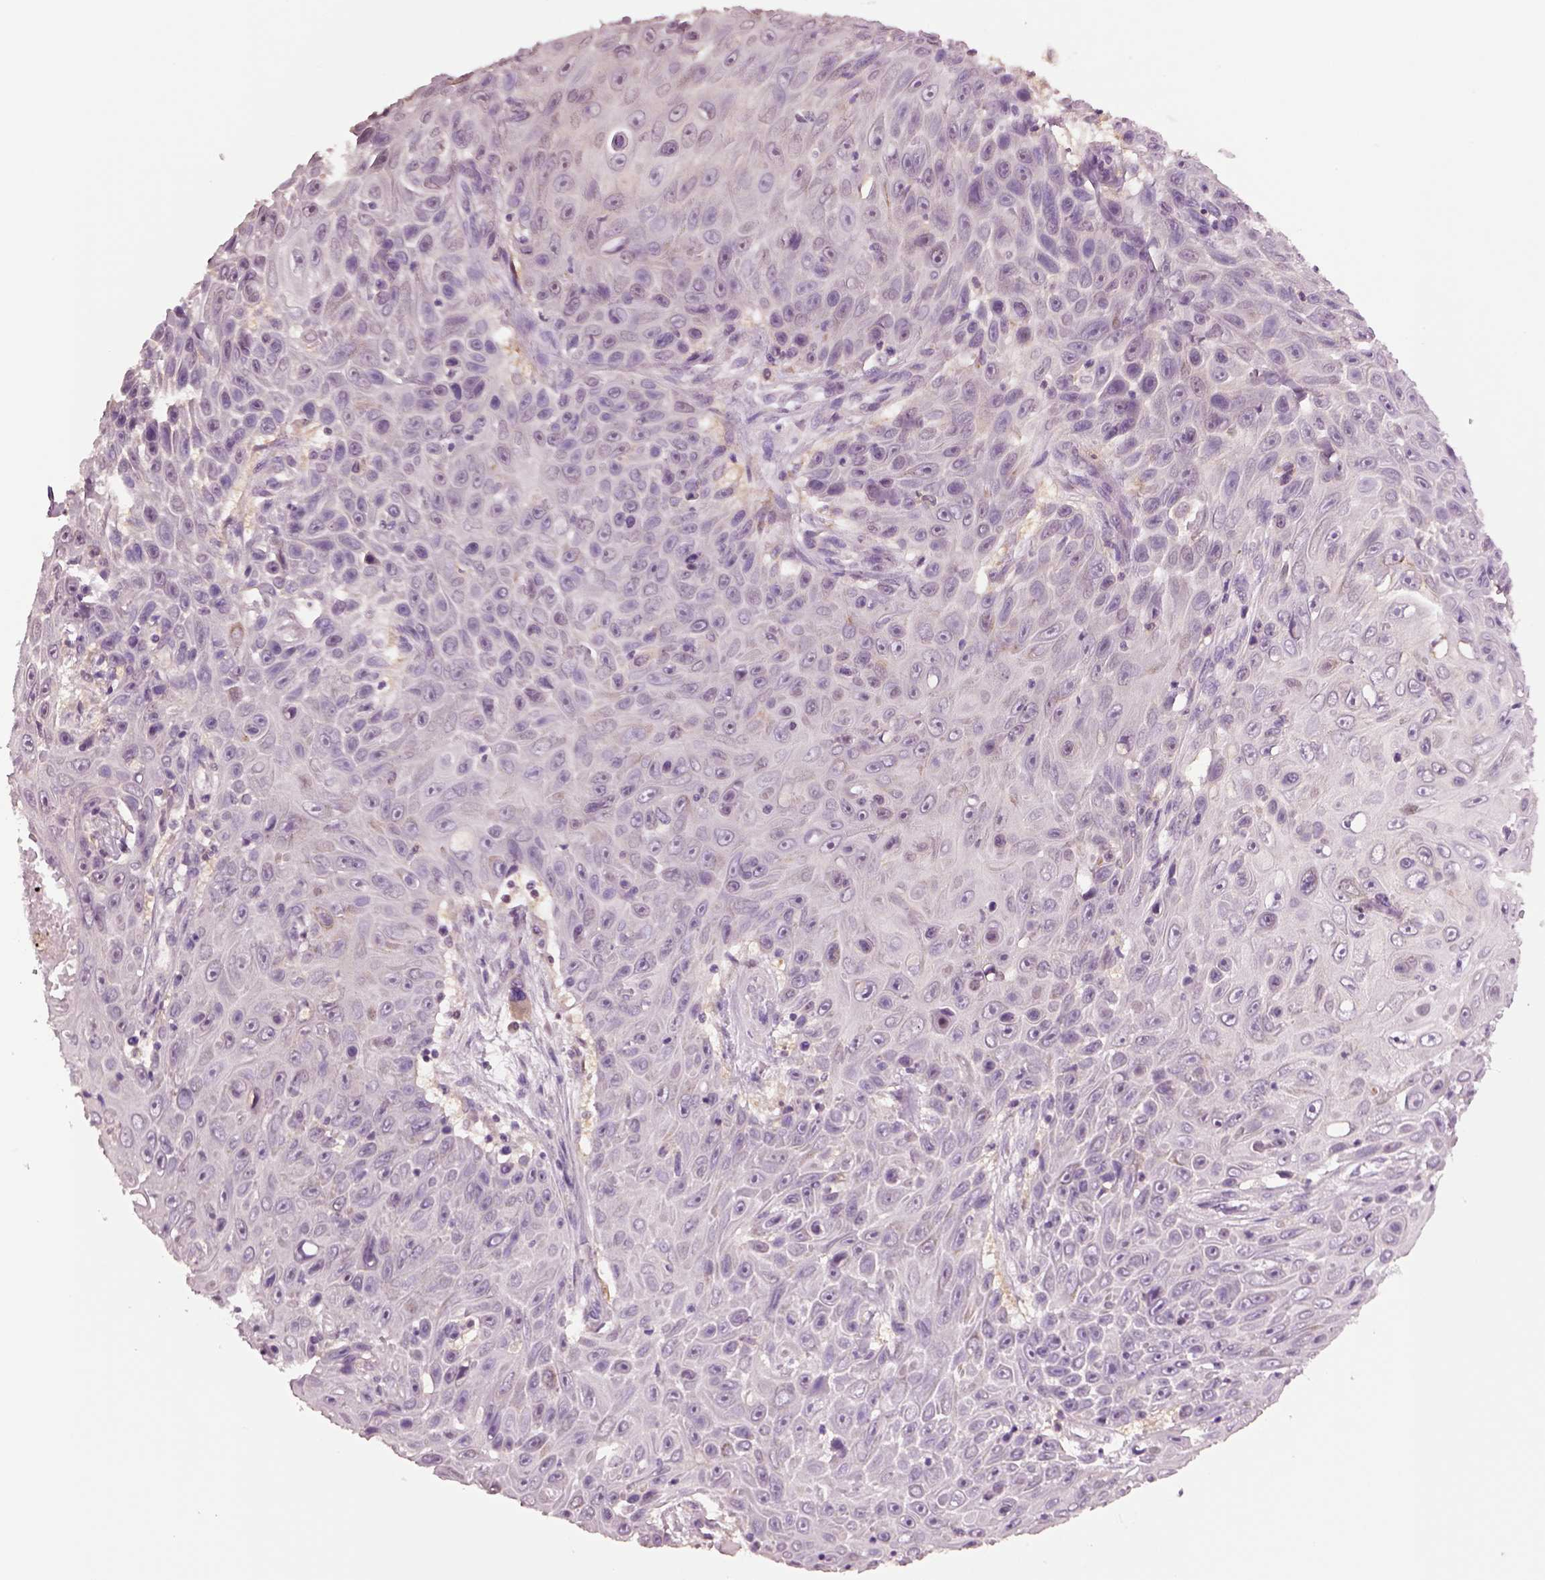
{"staining": {"intensity": "negative", "quantity": "none", "location": "none"}, "tissue": "skin cancer", "cell_type": "Tumor cells", "image_type": "cancer", "snomed": [{"axis": "morphology", "description": "Squamous cell carcinoma, NOS"}, {"axis": "topography", "description": "Skin"}], "caption": "An IHC image of skin cancer is shown. There is no staining in tumor cells of skin cancer. (Immunohistochemistry, brightfield microscopy, high magnification).", "gene": "CLPSL1", "patient": {"sex": "male", "age": 82}}